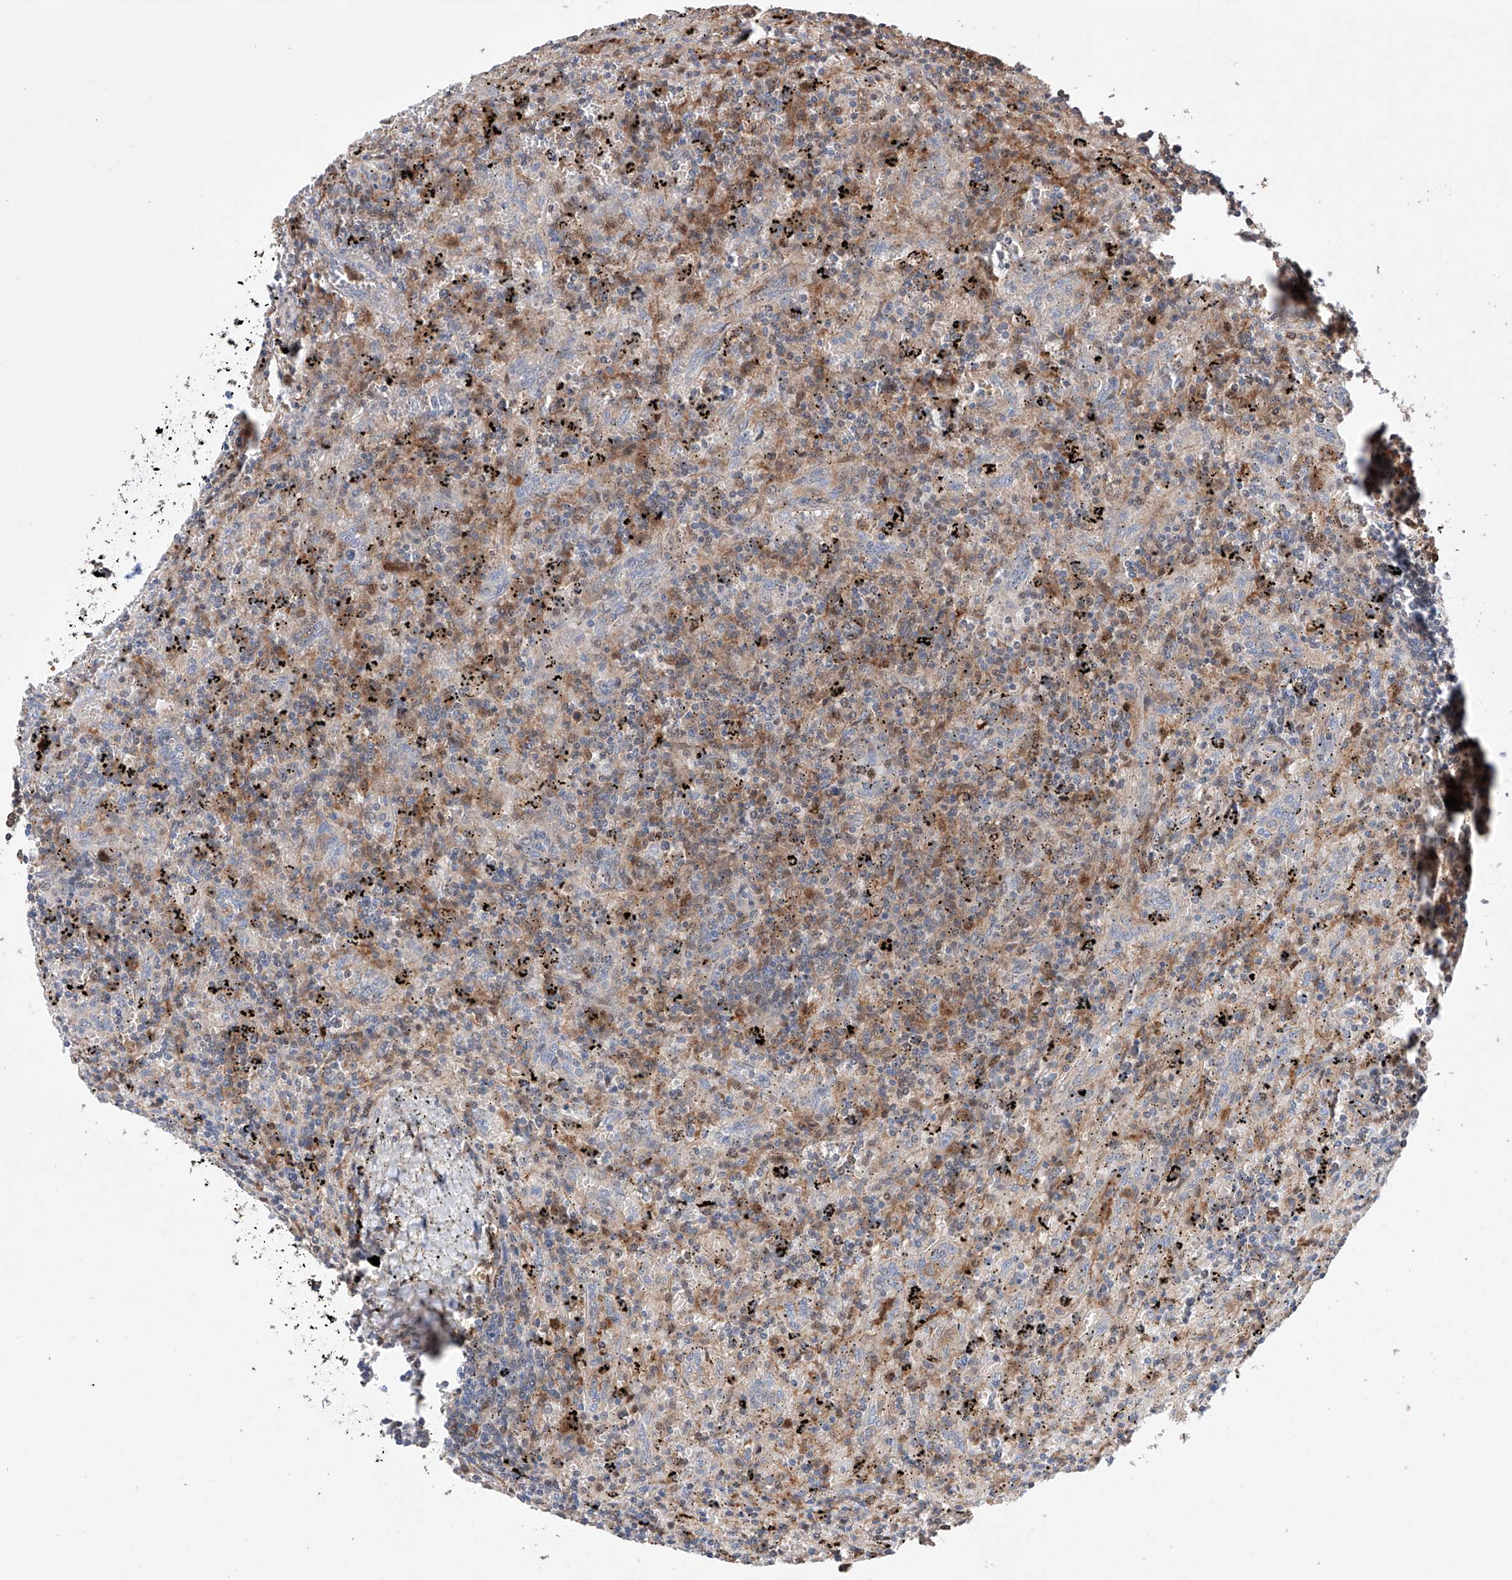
{"staining": {"intensity": "weak", "quantity": "<25%", "location": "cytoplasmic/membranous"}, "tissue": "lymphoma", "cell_type": "Tumor cells", "image_type": "cancer", "snomed": [{"axis": "morphology", "description": "Malignant lymphoma, non-Hodgkin's type, Low grade"}, {"axis": "topography", "description": "Spleen"}], "caption": "Immunohistochemical staining of malignant lymphoma, non-Hodgkin's type (low-grade) displays no significant positivity in tumor cells.", "gene": "TIMM23", "patient": {"sex": "male", "age": 76}}